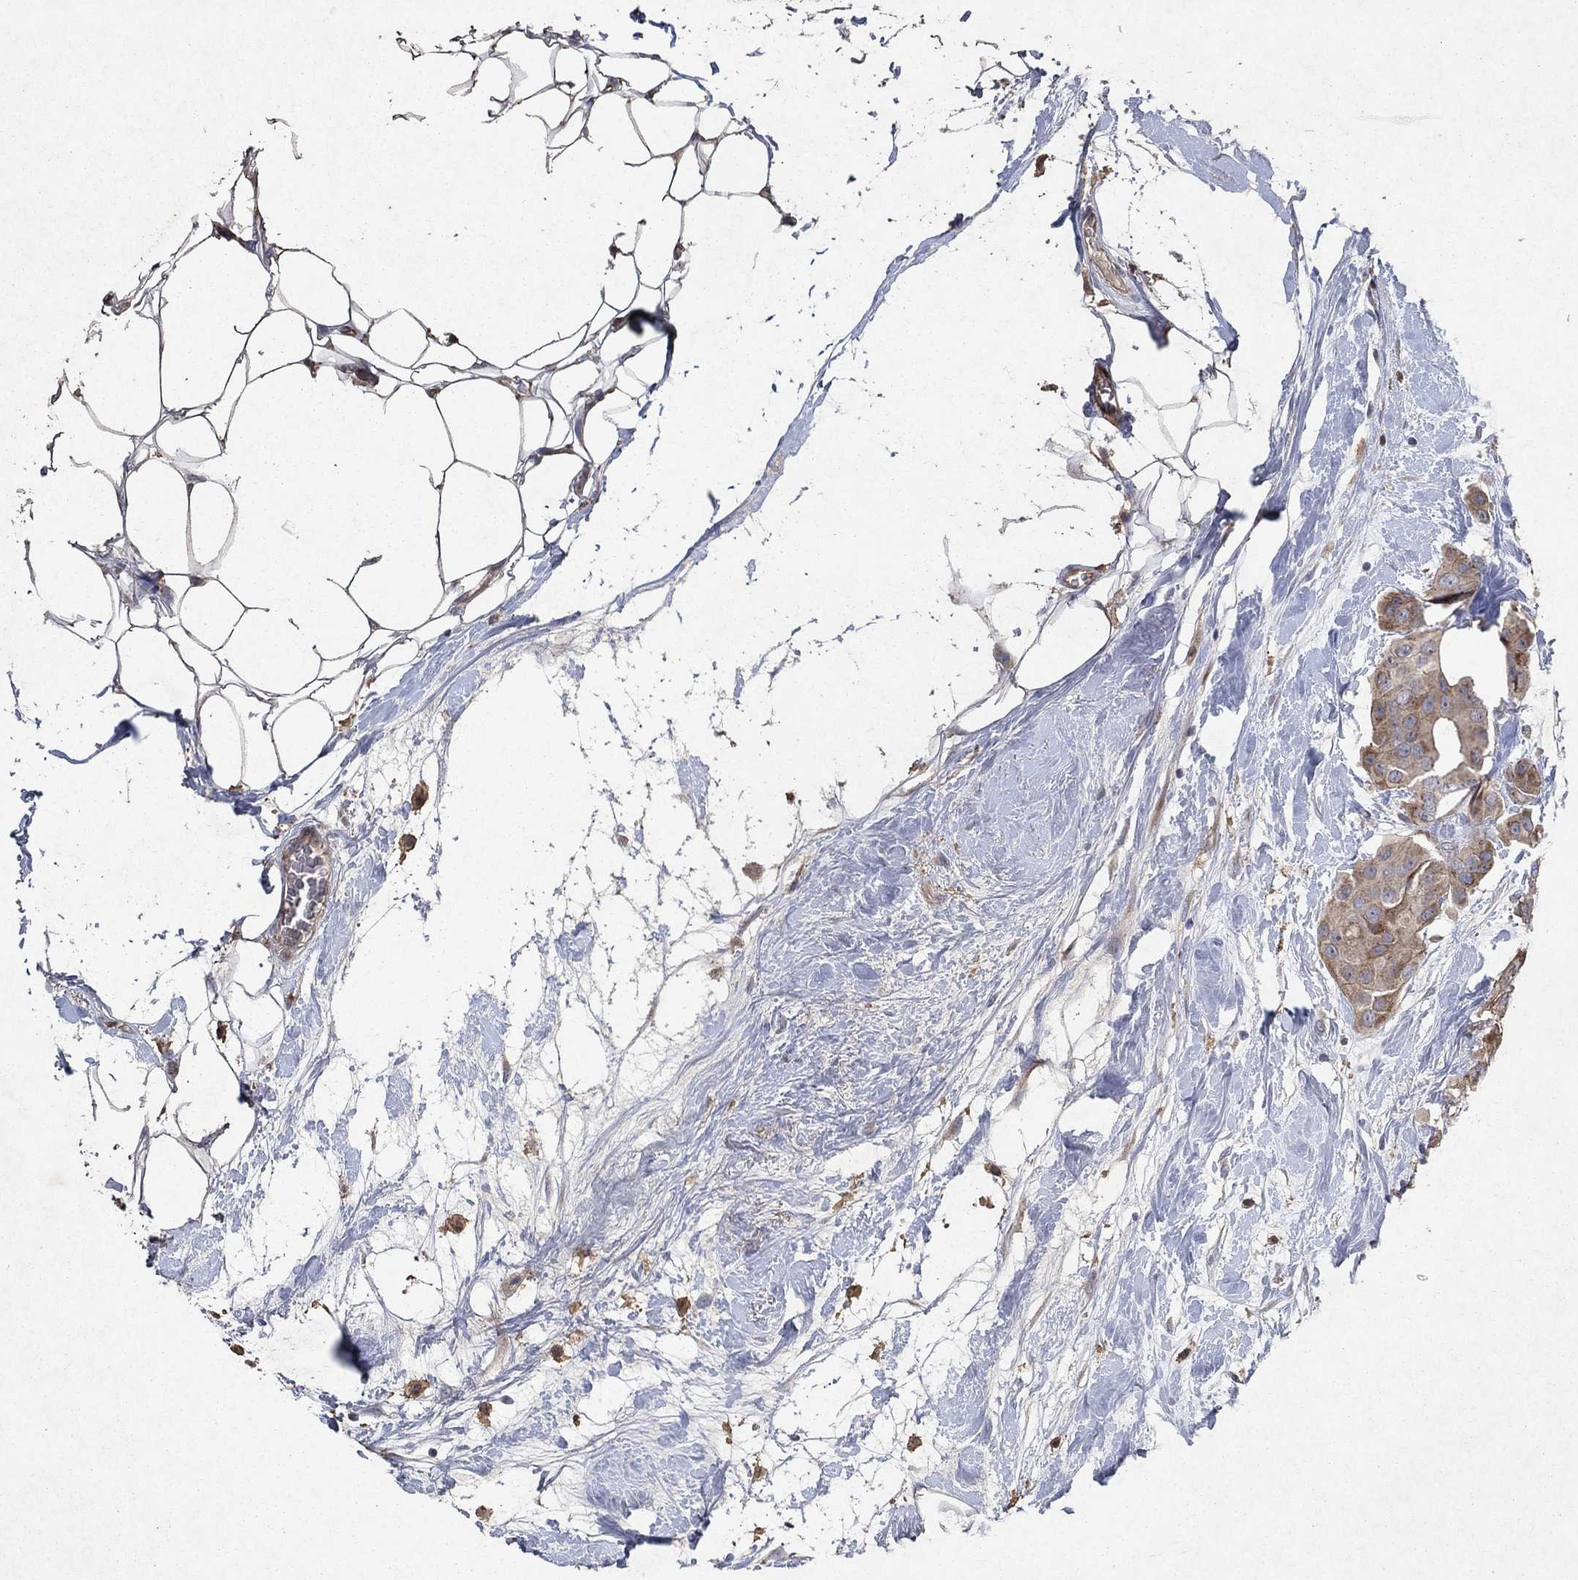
{"staining": {"intensity": "moderate", "quantity": ">75%", "location": "cytoplasmic/membranous"}, "tissue": "breast cancer", "cell_type": "Tumor cells", "image_type": "cancer", "snomed": [{"axis": "morphology", "description": "Duct carcinoma"}, {"axis": "topography", "description": "Breast"}], "caption": "Breast cancer (invasive ductal carcinoma) stained for a protein demonstrates moderate cytoplasmic/membranous positivity in tumor cells.", "gene": "FRG1", "patient": {"sex": "female", "age": 45}}